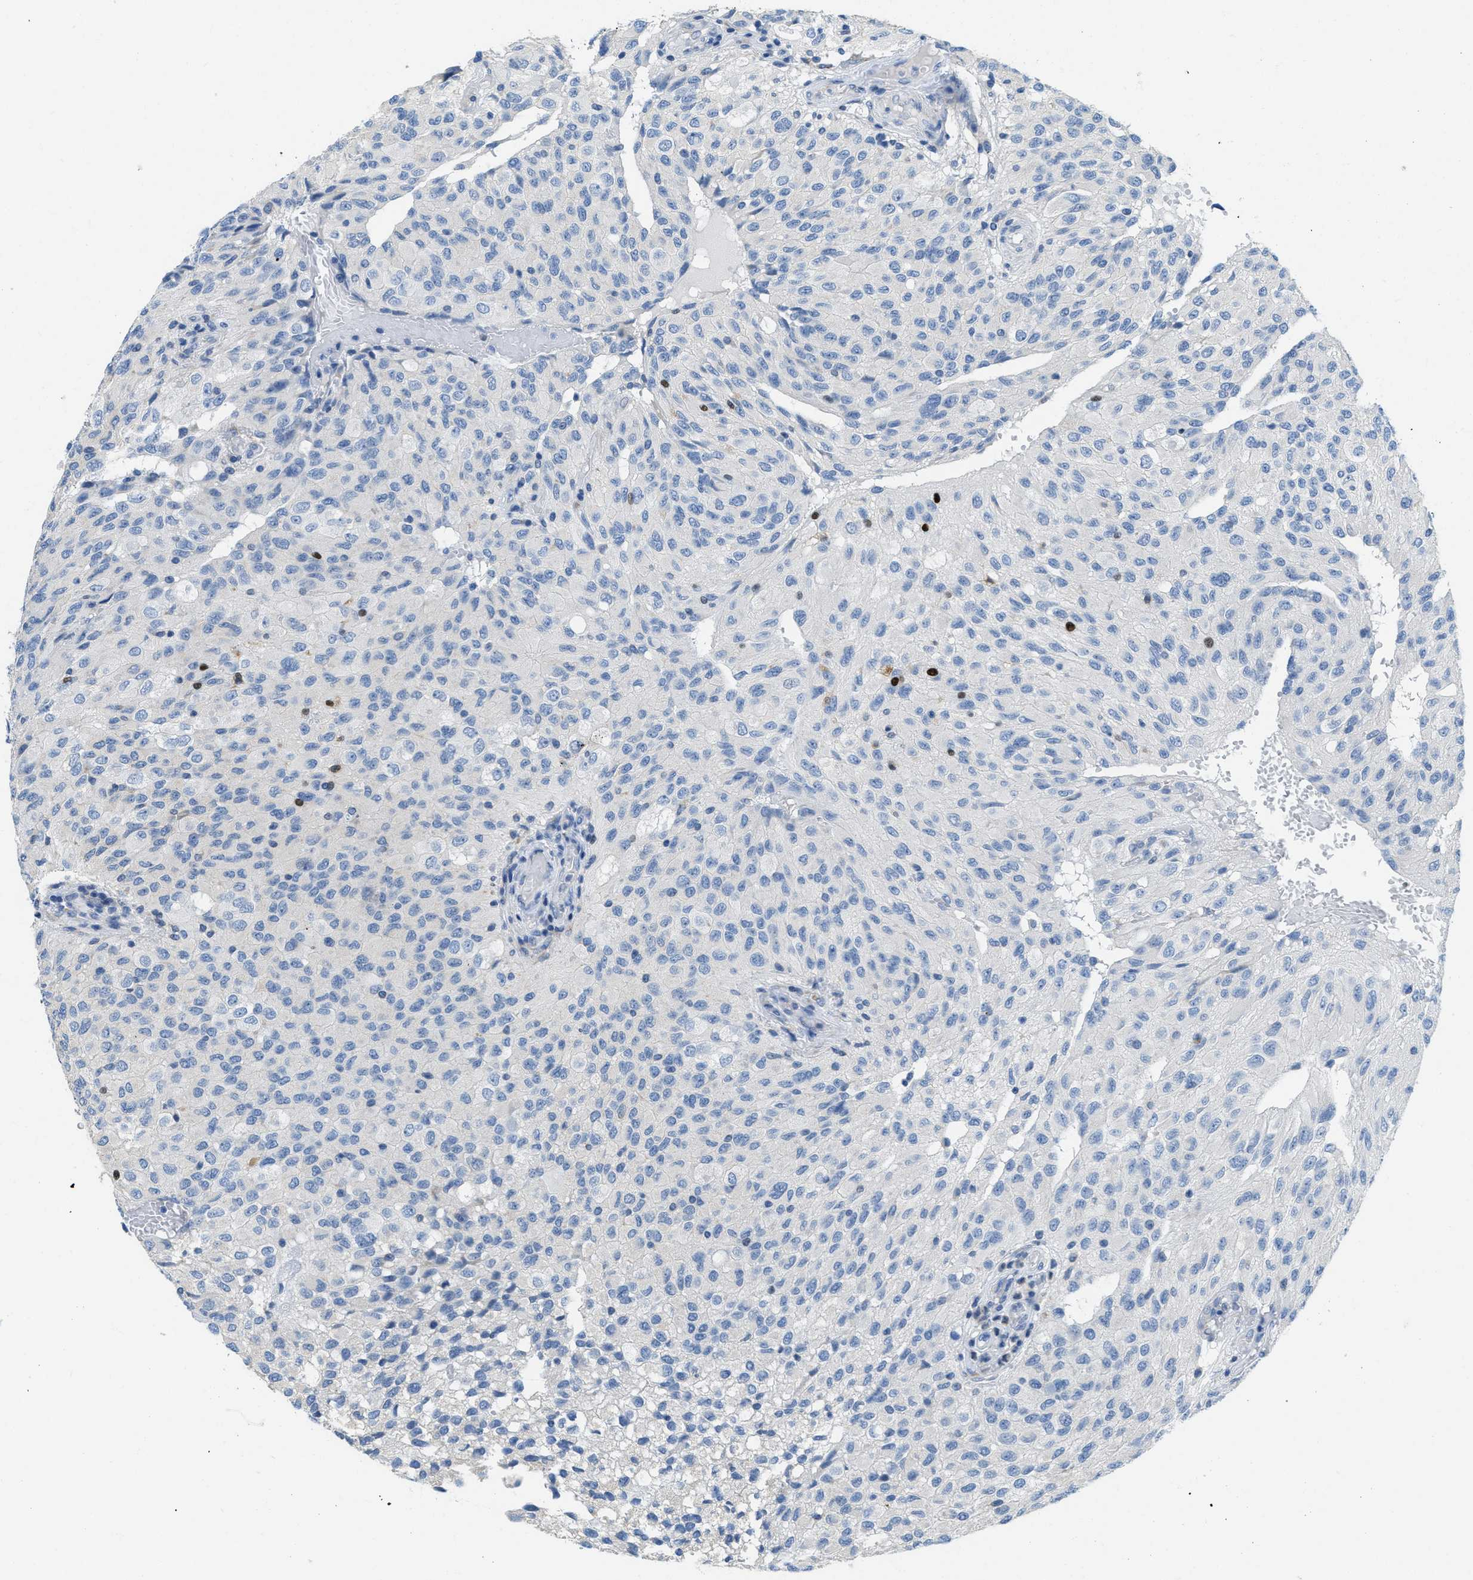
{"staining": {"intensity": "negative", "quantity": "none", "location": "none"}, "tissue": "glioma", "cell_type": "Tumor cells", "image_type": "cancer", "snomed": [{"axis": "morphology", "description": "Glioma, malignant, High grade"}, {"axis": "topography", "description": "Brain"}], "caption": "A high-resolution image shows immunohistochemistry (IHC) staining of malignant glioma (high-grade), which demonstrates no significant expression in tumor cells. (Immunohistochemistry, brightfield microscopy, high magnification).", "gene": "PTDSS1", "patient": {"sex": "male", "age": 32}}